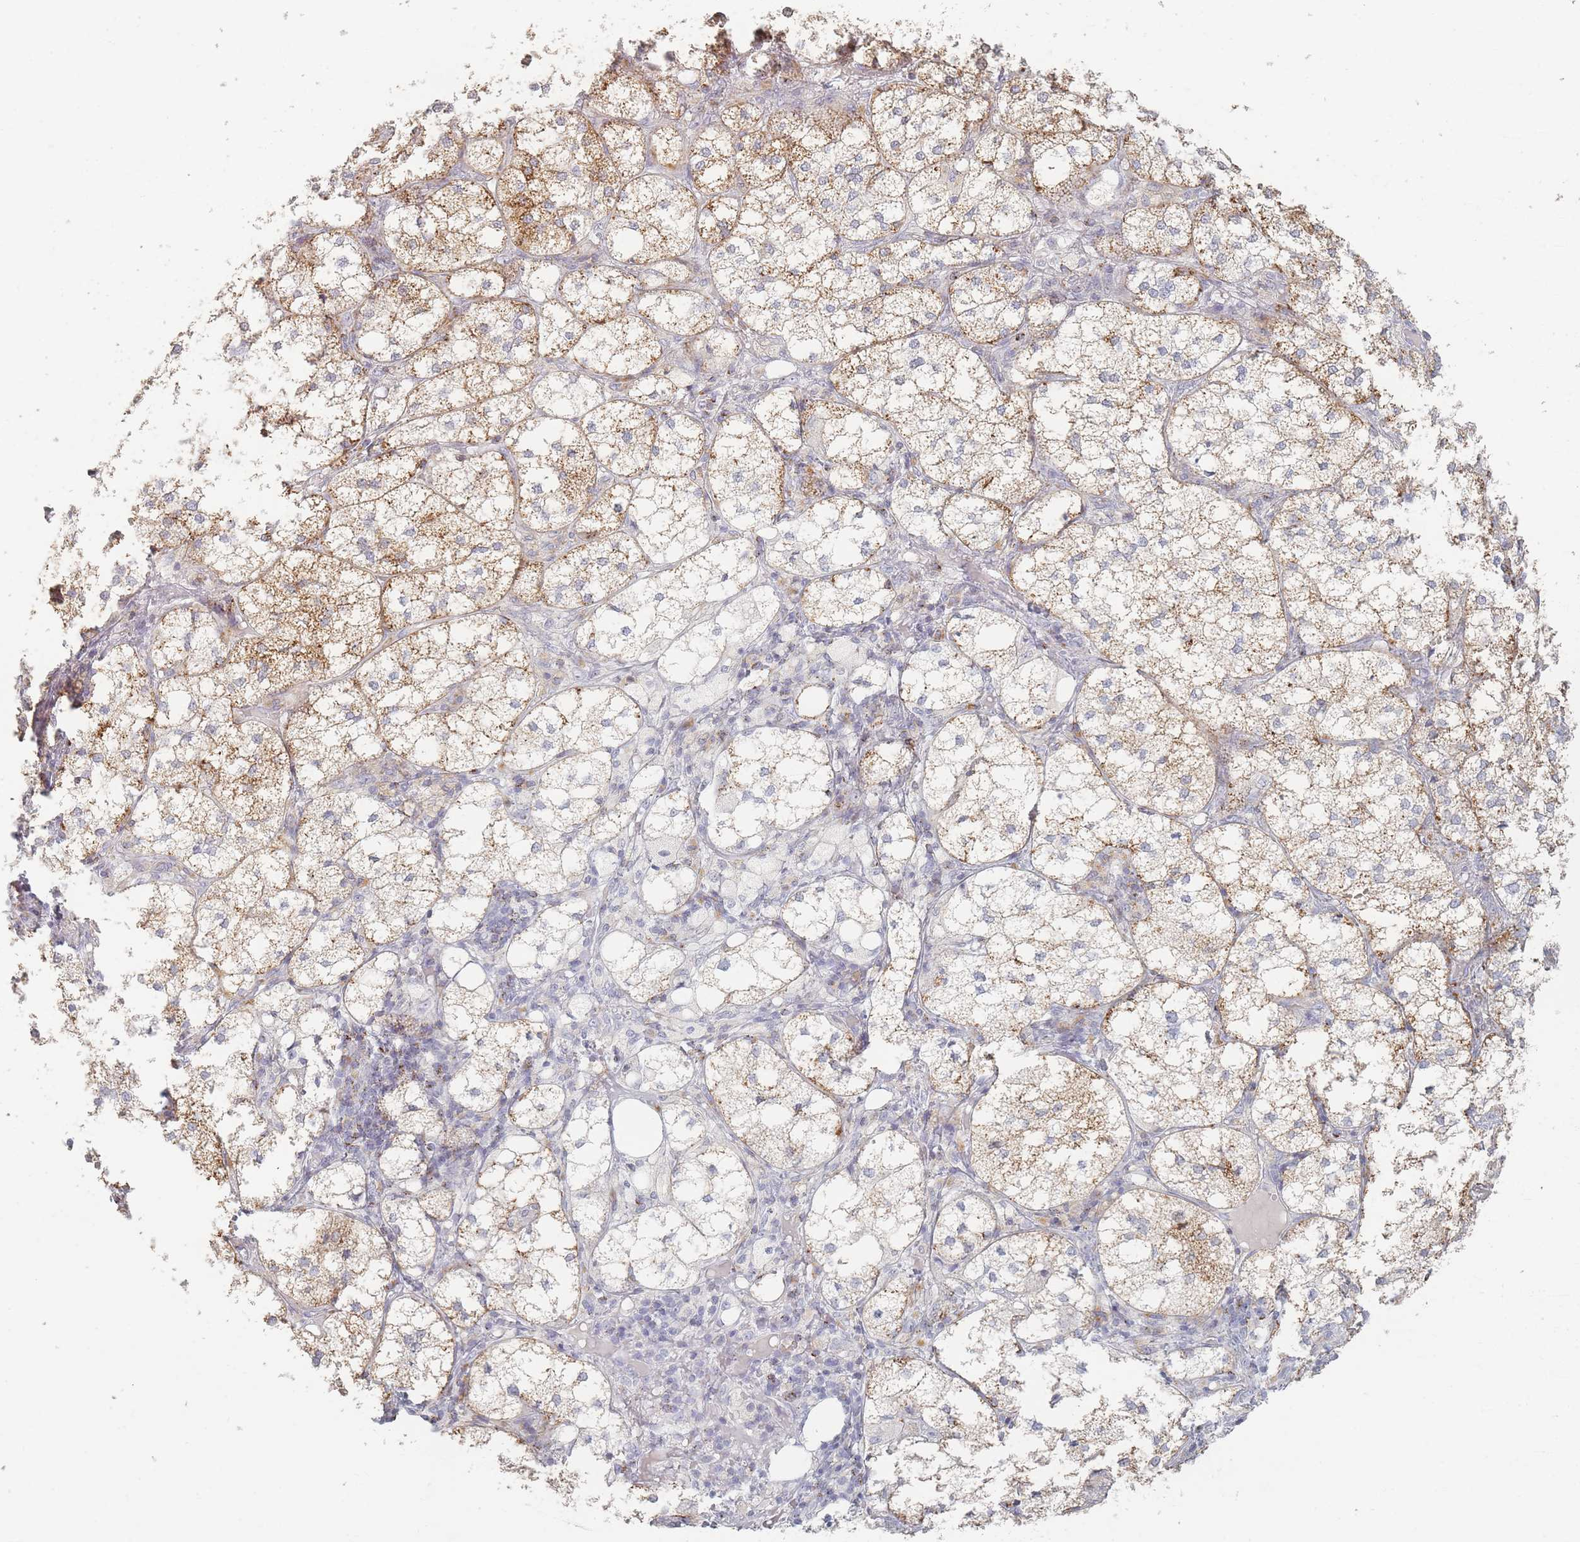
{"staining": {"intensity": "strong", "quantity": "25%-75%", "location": "cytoplasmic/membranous"}, "tissue": "adrenal gland", "cell_type": "Glandular cells", "image_type": "normal", "snomed": [{"axis": "morphology", "description": "Normal tissue, NOS"}, {"axis": "topography", "description": "Adrenal gland"}], "caption": "Strong cytoplasmic/membranous staining for a protein is seen in approximately 25%-75% of glandular cells of unremarkable adrenal gland using IHC.", "gene": "ENSG00000251357", "patient": {"sex": "female", "age": 61}}